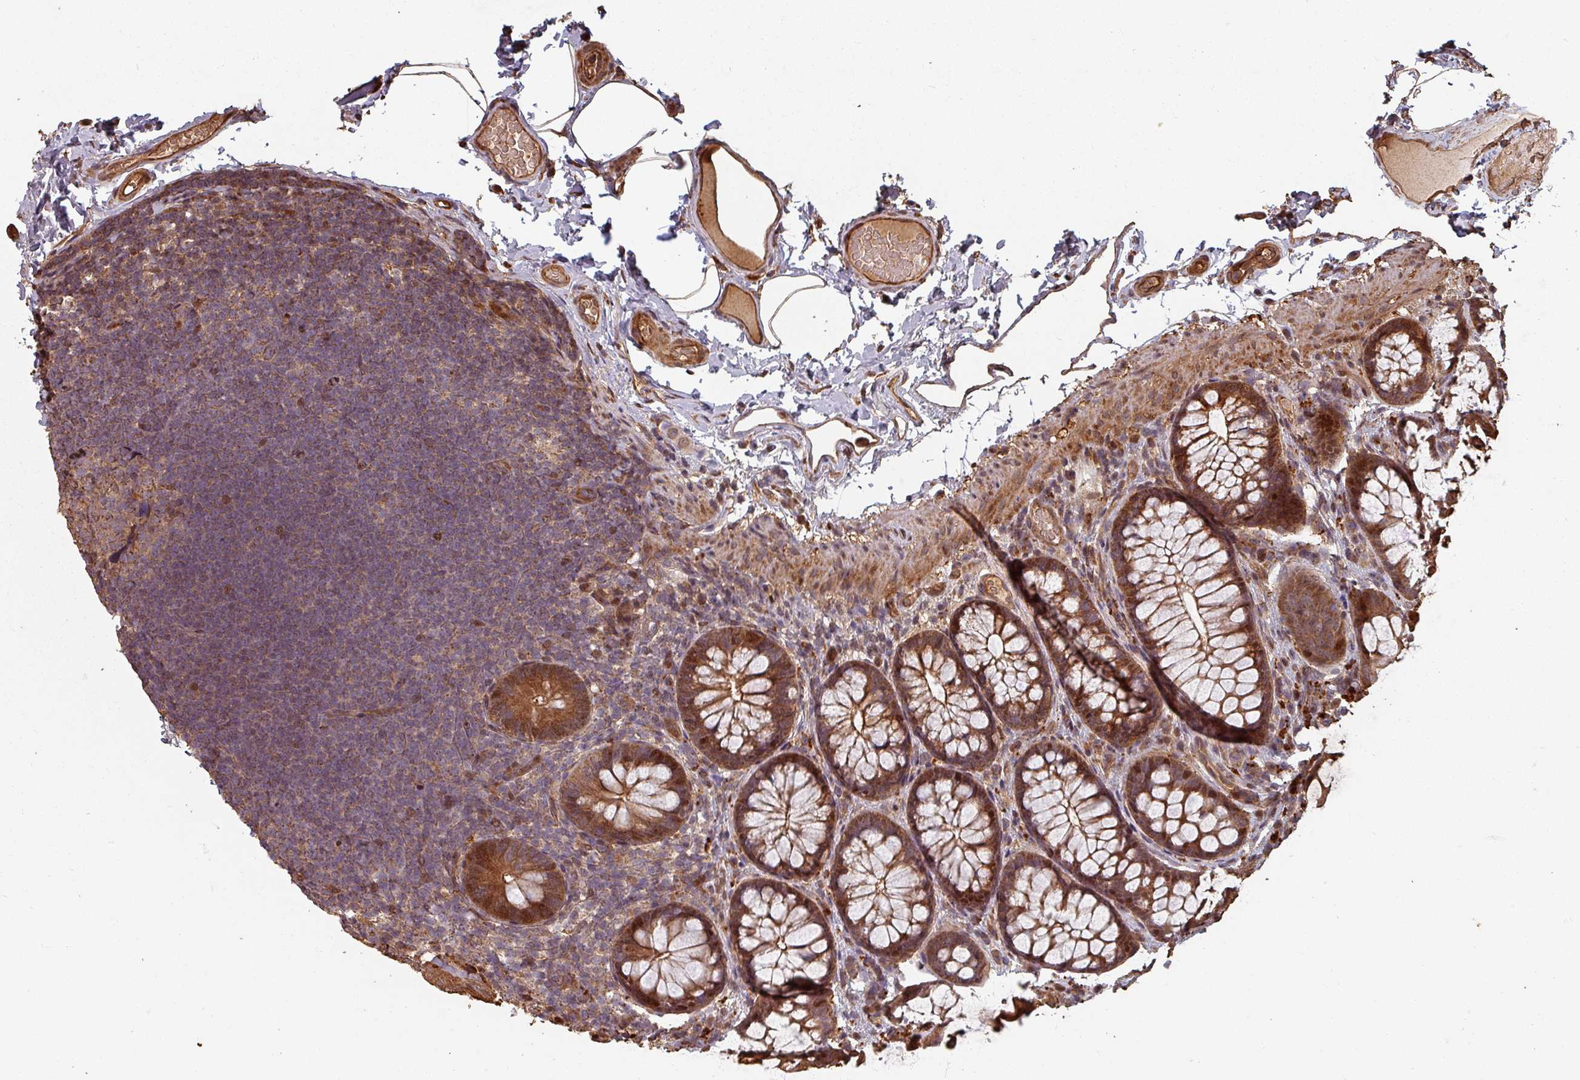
{"staining": {"intensity": "moderate", "quantity": ">75%", "location": "cytoplasmic/membranous,nuclear"}, "tissue": "colon", "cell_type": "Endothelial cells", "image_type": "normal", "snomed": [{"axis": "morphology", "description": "Normal tissue, NOS"}, {"axis": "topography", "description": "Colon"}], "caption": "Colon stained with DAB immunohistochemistry shows medium levels of moderate cytoplasmic/membranous,nuclear expression in about >75% of endothelial cells.", "gene": "EID1", "patient": {"sex": "male", "age": 46}}